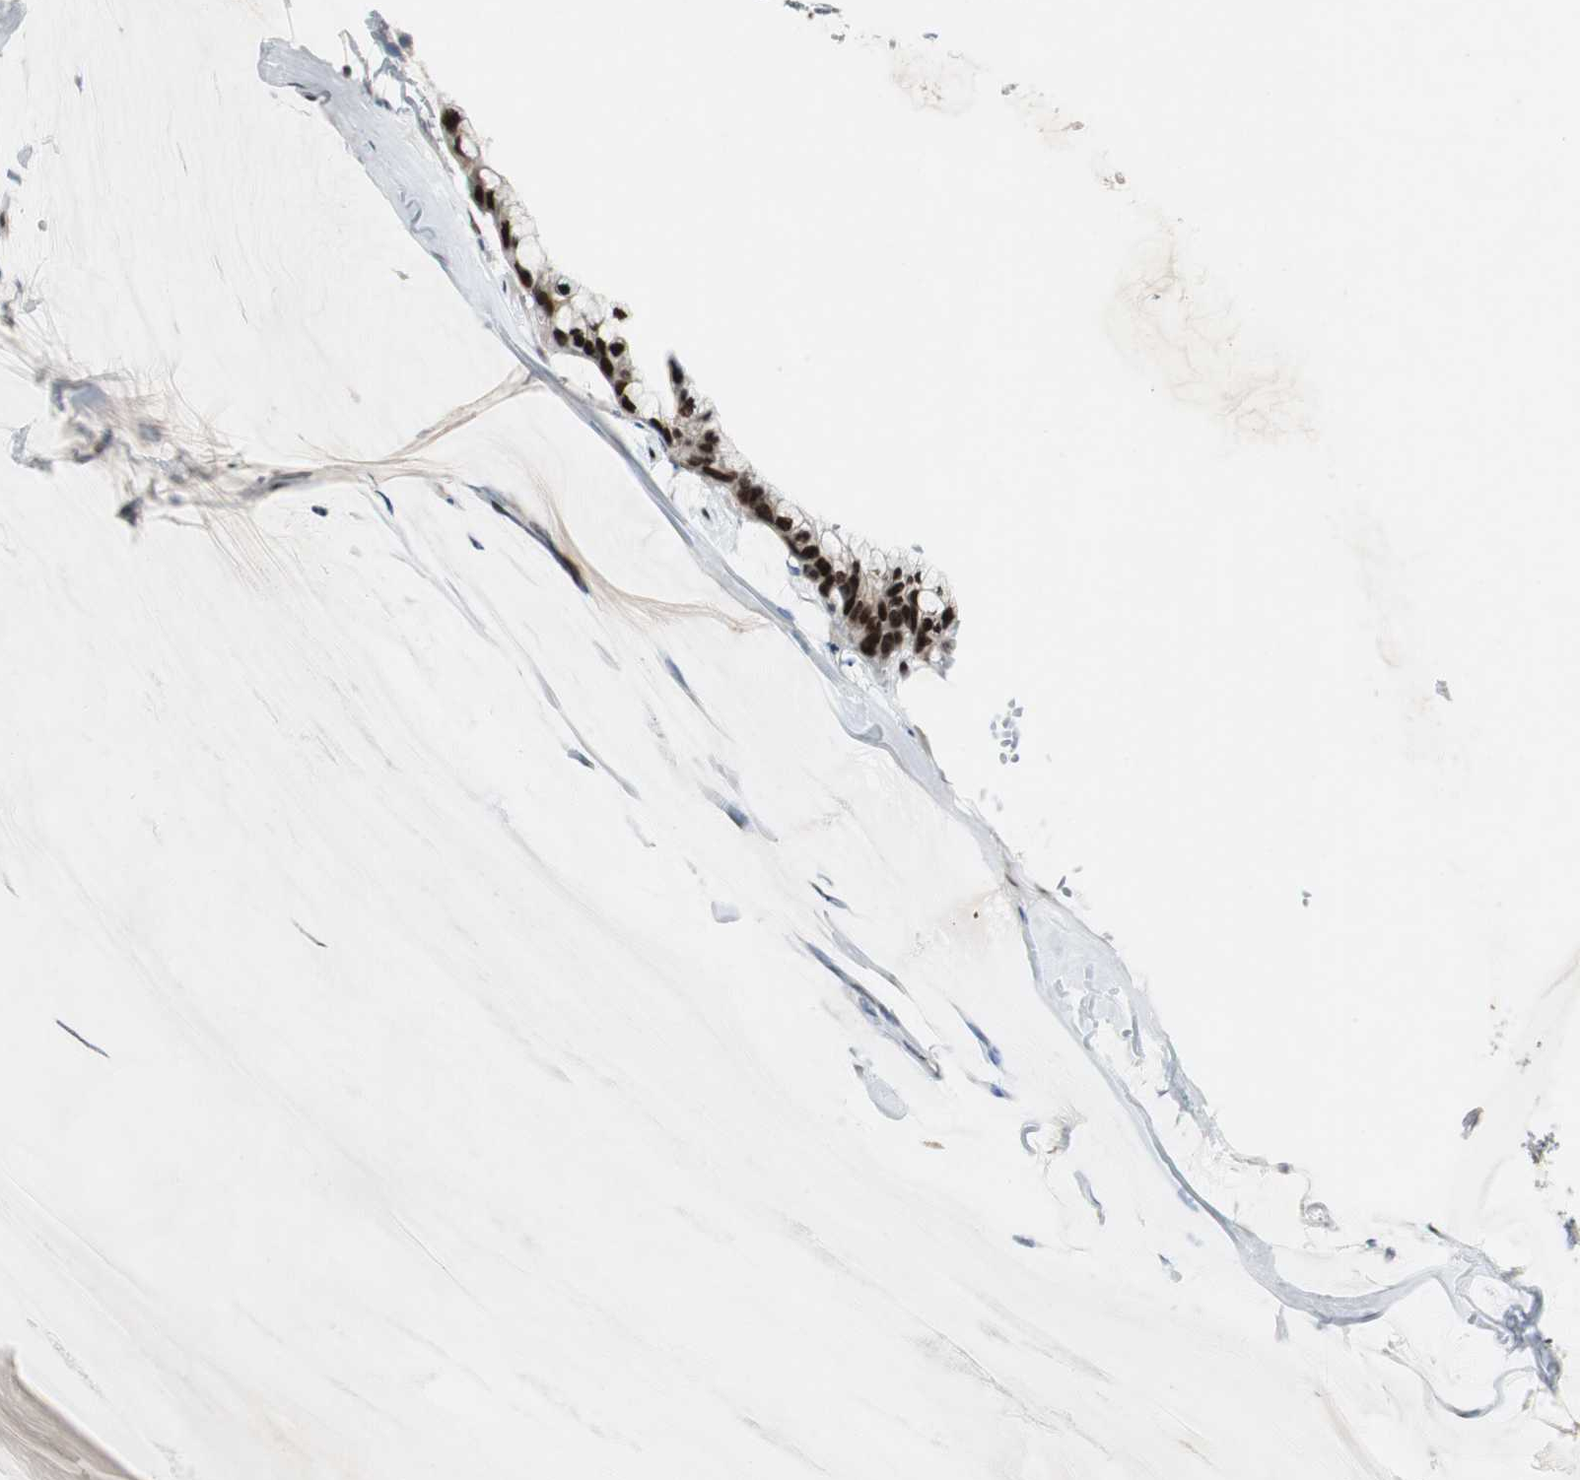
{"staining": {"intensity": "strong", "quantity": ">75%", "location": "nuclear"}, "tissue": "ovarian cancer", "cell_type": "Tumor cells", "image_type": "cancer", "snomed": [{"axis": "morphology", "description": "Cystadenocarcinoma, mucinous, NOS"}, {"axis": "topography", "description": "Ovary"}], "caption": "Protein analysis of mucinous cystadenocarcinoma (ovarian) tissue reveals strong nuclear staining in approximately >75% of tumor cells.", "gene": "AJUBA", "patient": {"sex": "female", "age": 39}}